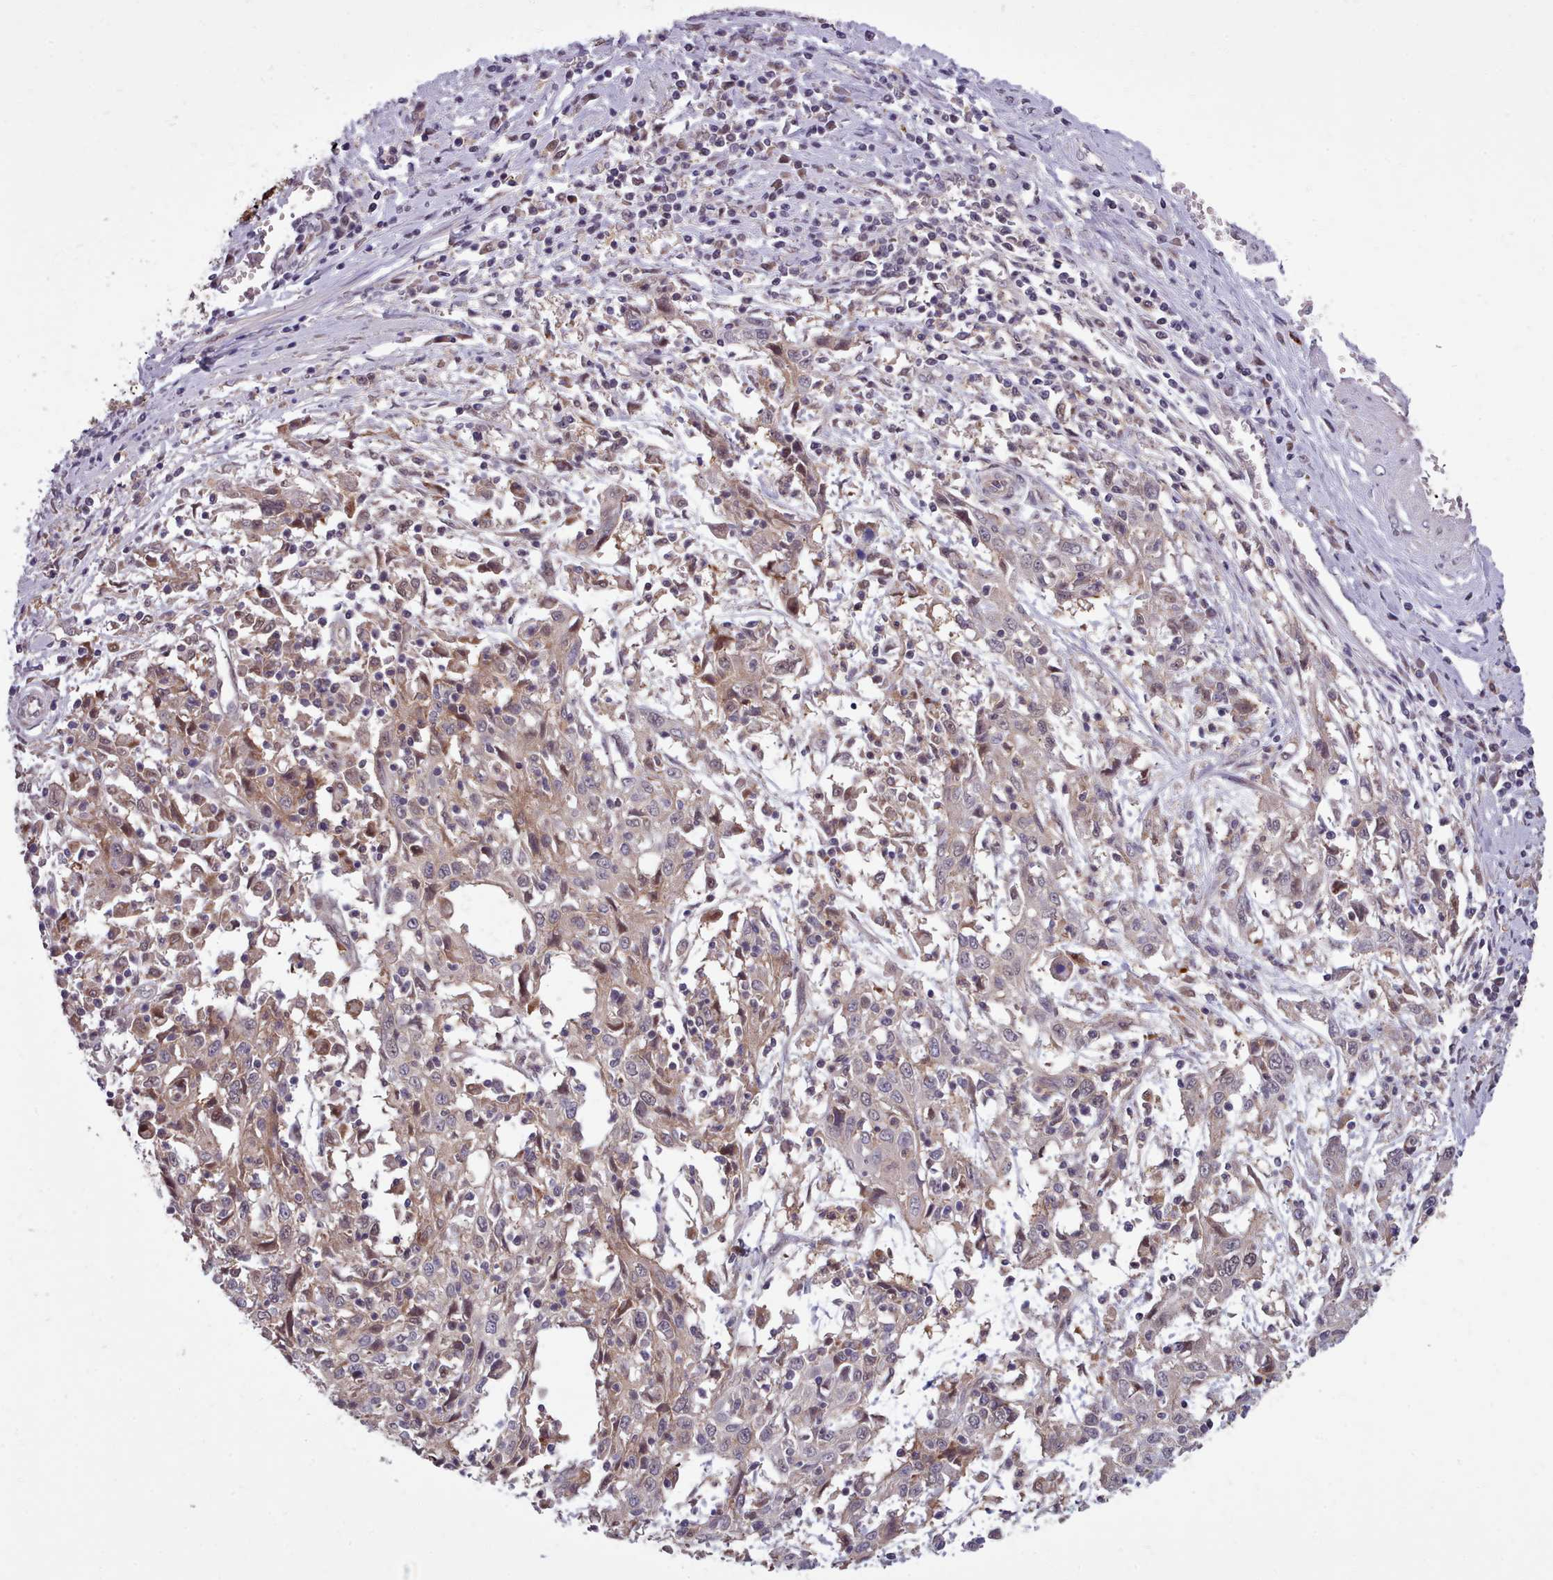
{"staining": {"intensity": "negative", "quantity": "none", "location": "none"}, "tissue": "cervical cancer", "cell_type": "Tumor cells", "image_type": "cancer", "snomed": [{"axis": "morphology", "description": "Squamous cell carcinoma, NOS"}, {"axis": "topography", "description": "Cervix"}], "caption": "Tumor cells show no significant protein expression in cervical cancer. Brightfield microscopy of IHC stained with DAB (3,3'-diaminobenzidine) (brown) and hematoxylin (blue), captured at high magnification.", "gene": "AHCY", "patient": {"sex": "female", "age": 46}}